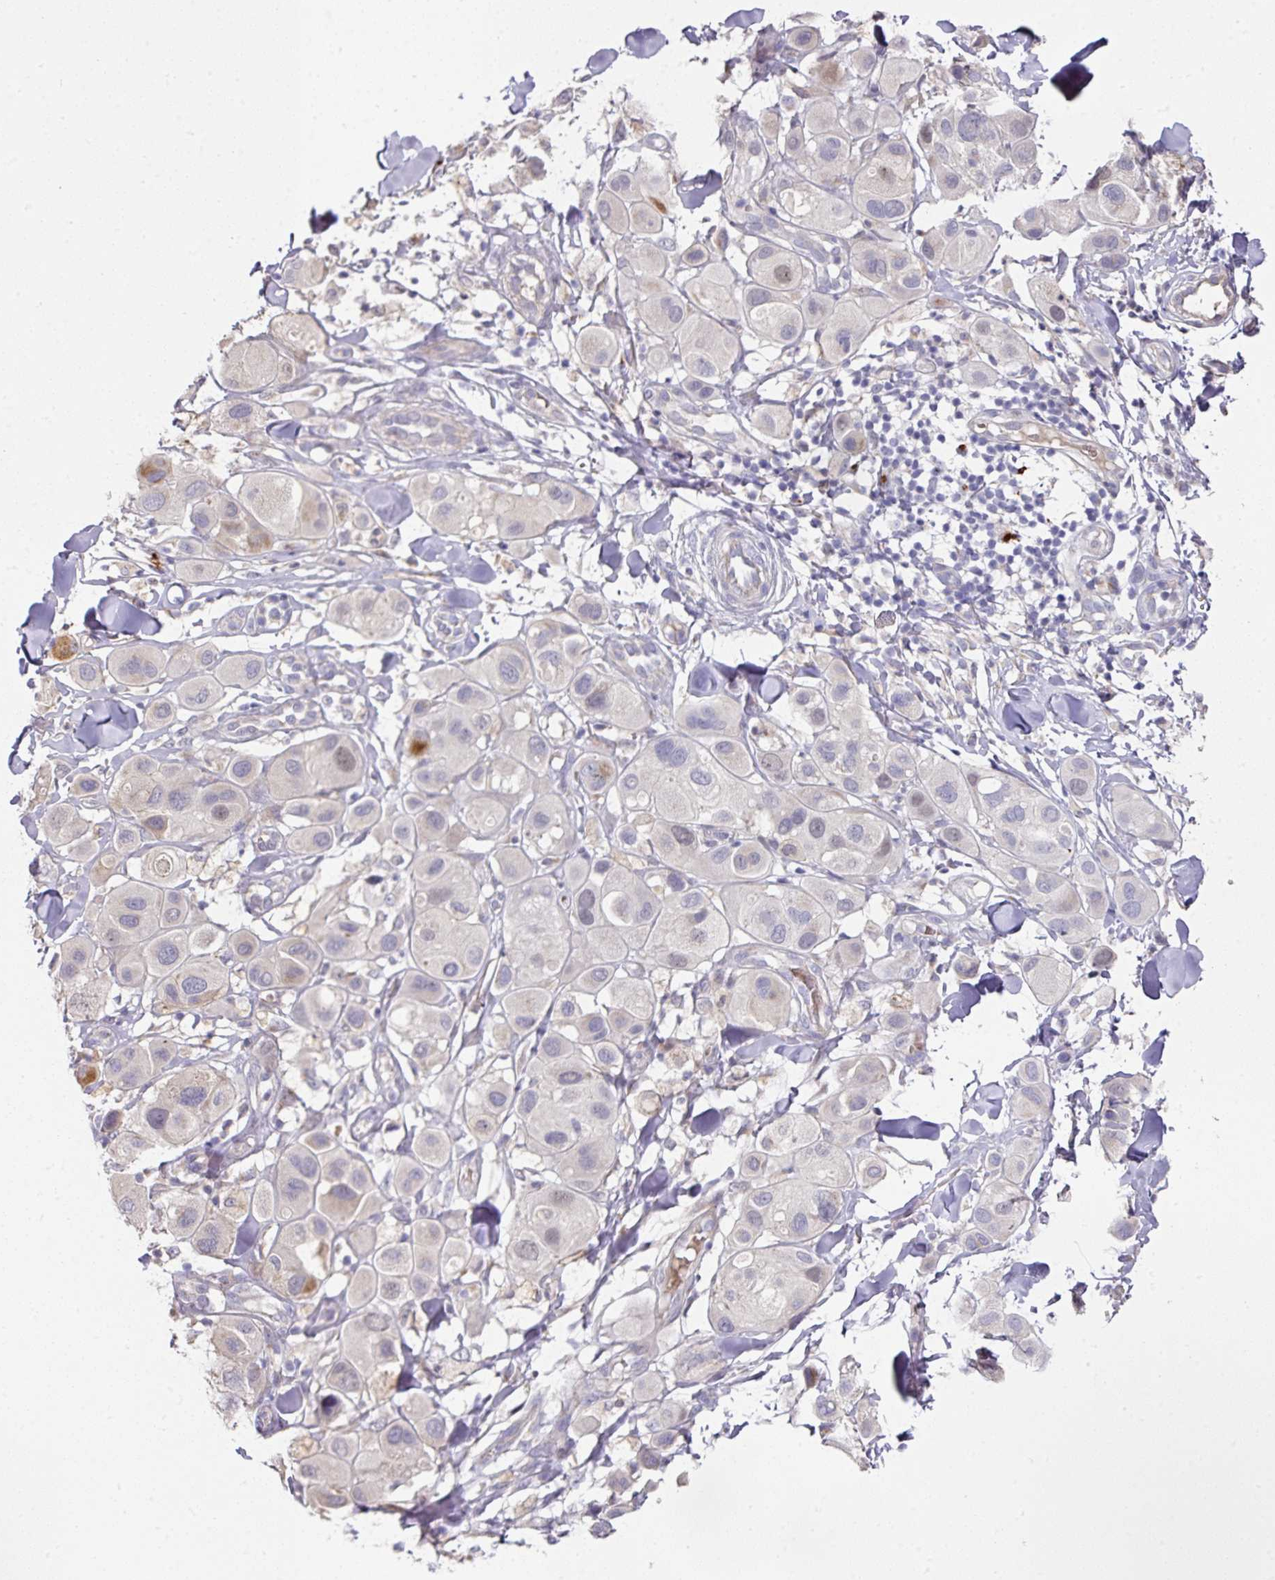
{"staining": {"intensity": "negative", "quantity": "none", "location": "none"}, "tissue": "melanoma", "cell_type": "Tumor cells", "image_type": "cancer", "snomed": [{"axis": "morphology", "description": "Malignant melanoma, Metastatic site"}, {"axis": "topography", "description": "Skin"}], "caption": "Immunohistochemistry (IHC) image of neoplastic tissue: human malignant melanoma (metastatic site) stained with DAB exhibits no significant protein staining in tumor cells.", "gene": "TARM1", "patient": {"sex": "male", "age": 41}}